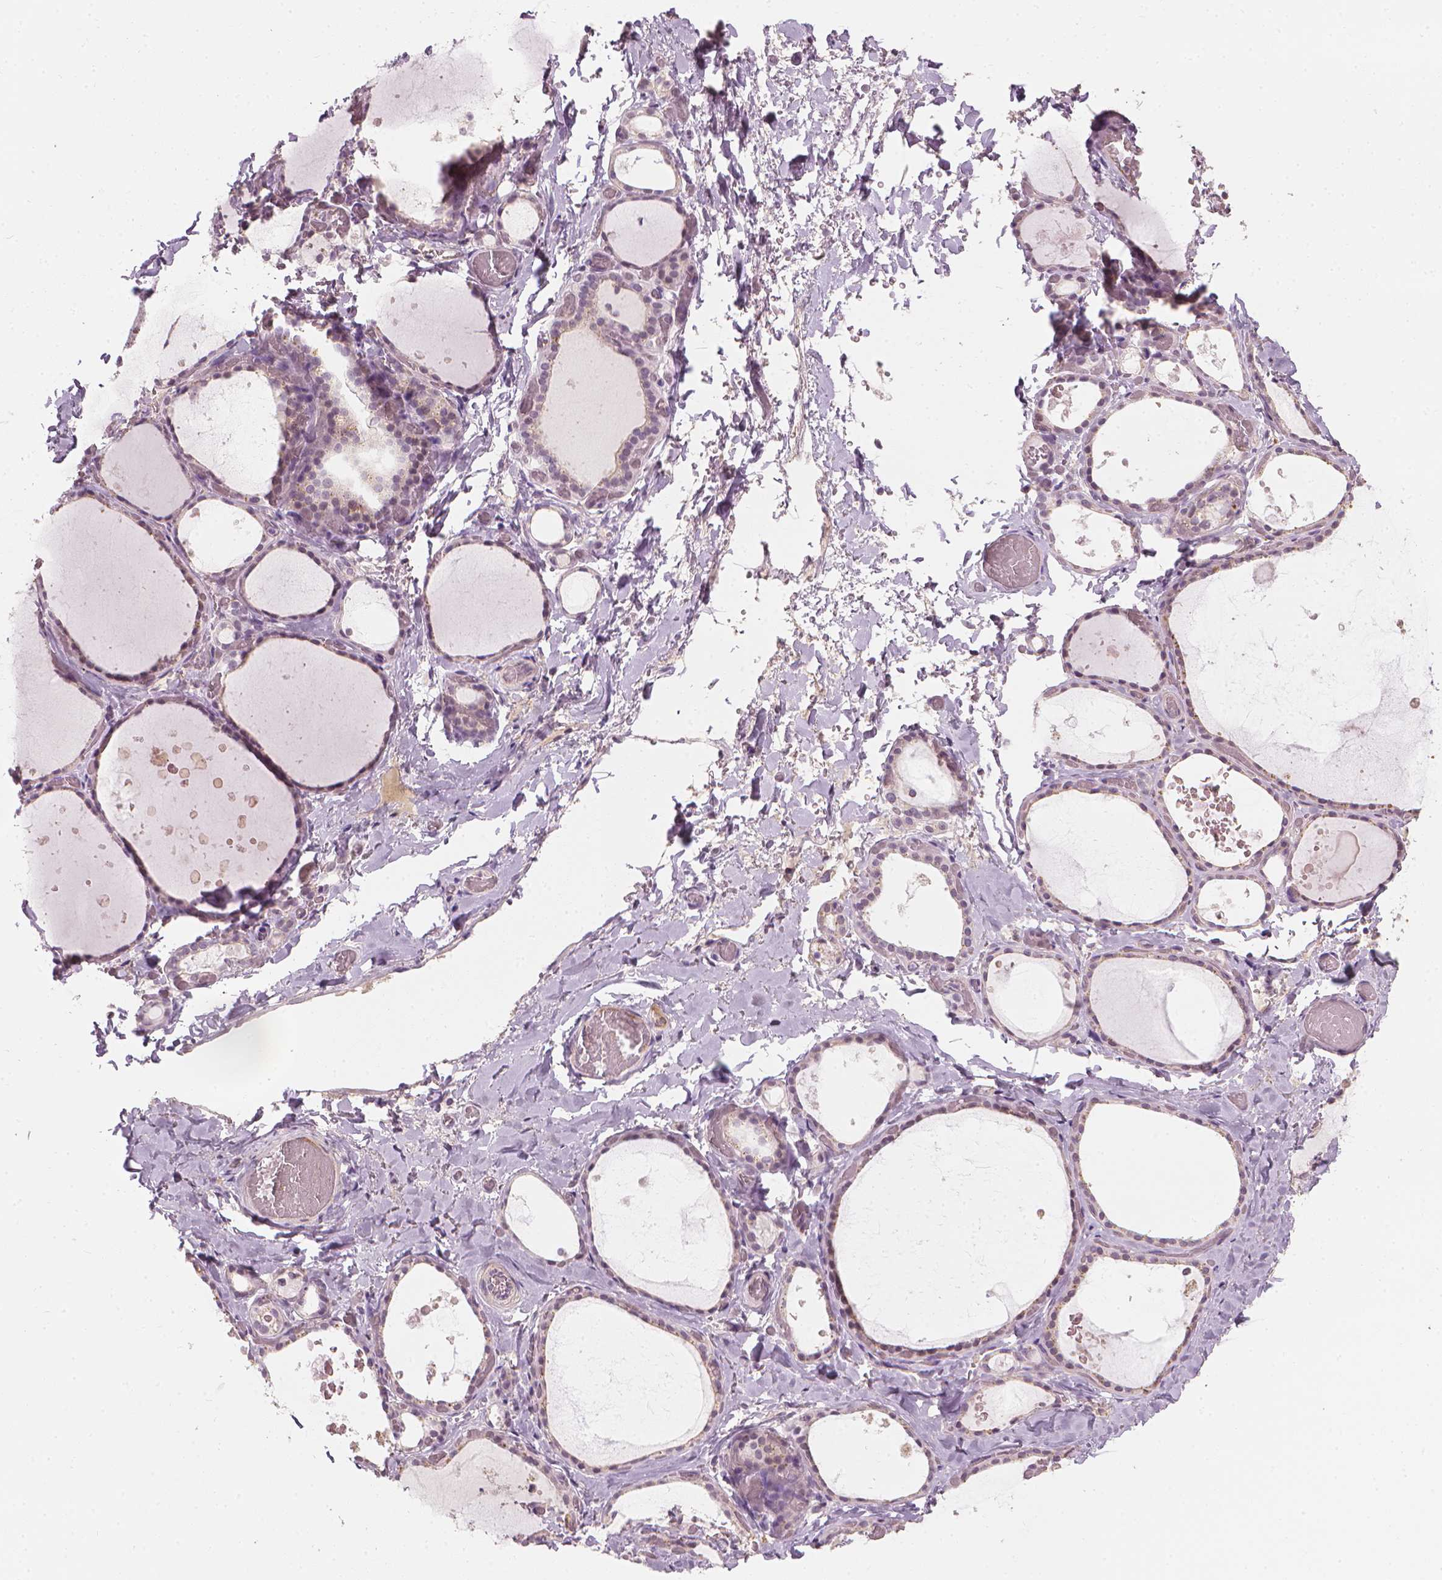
{"staining": {"intensity": "weak", "quantity": "<25%", "location": "cytoplasmic/membranous"}, "tissue": "thyroid gland", "cell_type": "Glandular cells", "image_type": "normal", "snomed": [{"axis": "morphology", "description": "Normal tissue, NOS"}, {"axis": "topography", "description": "Thyroid gland"}], "caption": "A high-resolution micrograph shows immunohistochemistry staining of benign thyroid gland, which shows no significant expression in glandular cells. (Stains: DAB (3,3'-diaminobenzidine) immunohistochemistry with hematoxylin counter stain, Microscopy: brightfield microscopy at high magnification).", "gene": "SAXO2", "patient": {"sex": "female", "age": 56}}